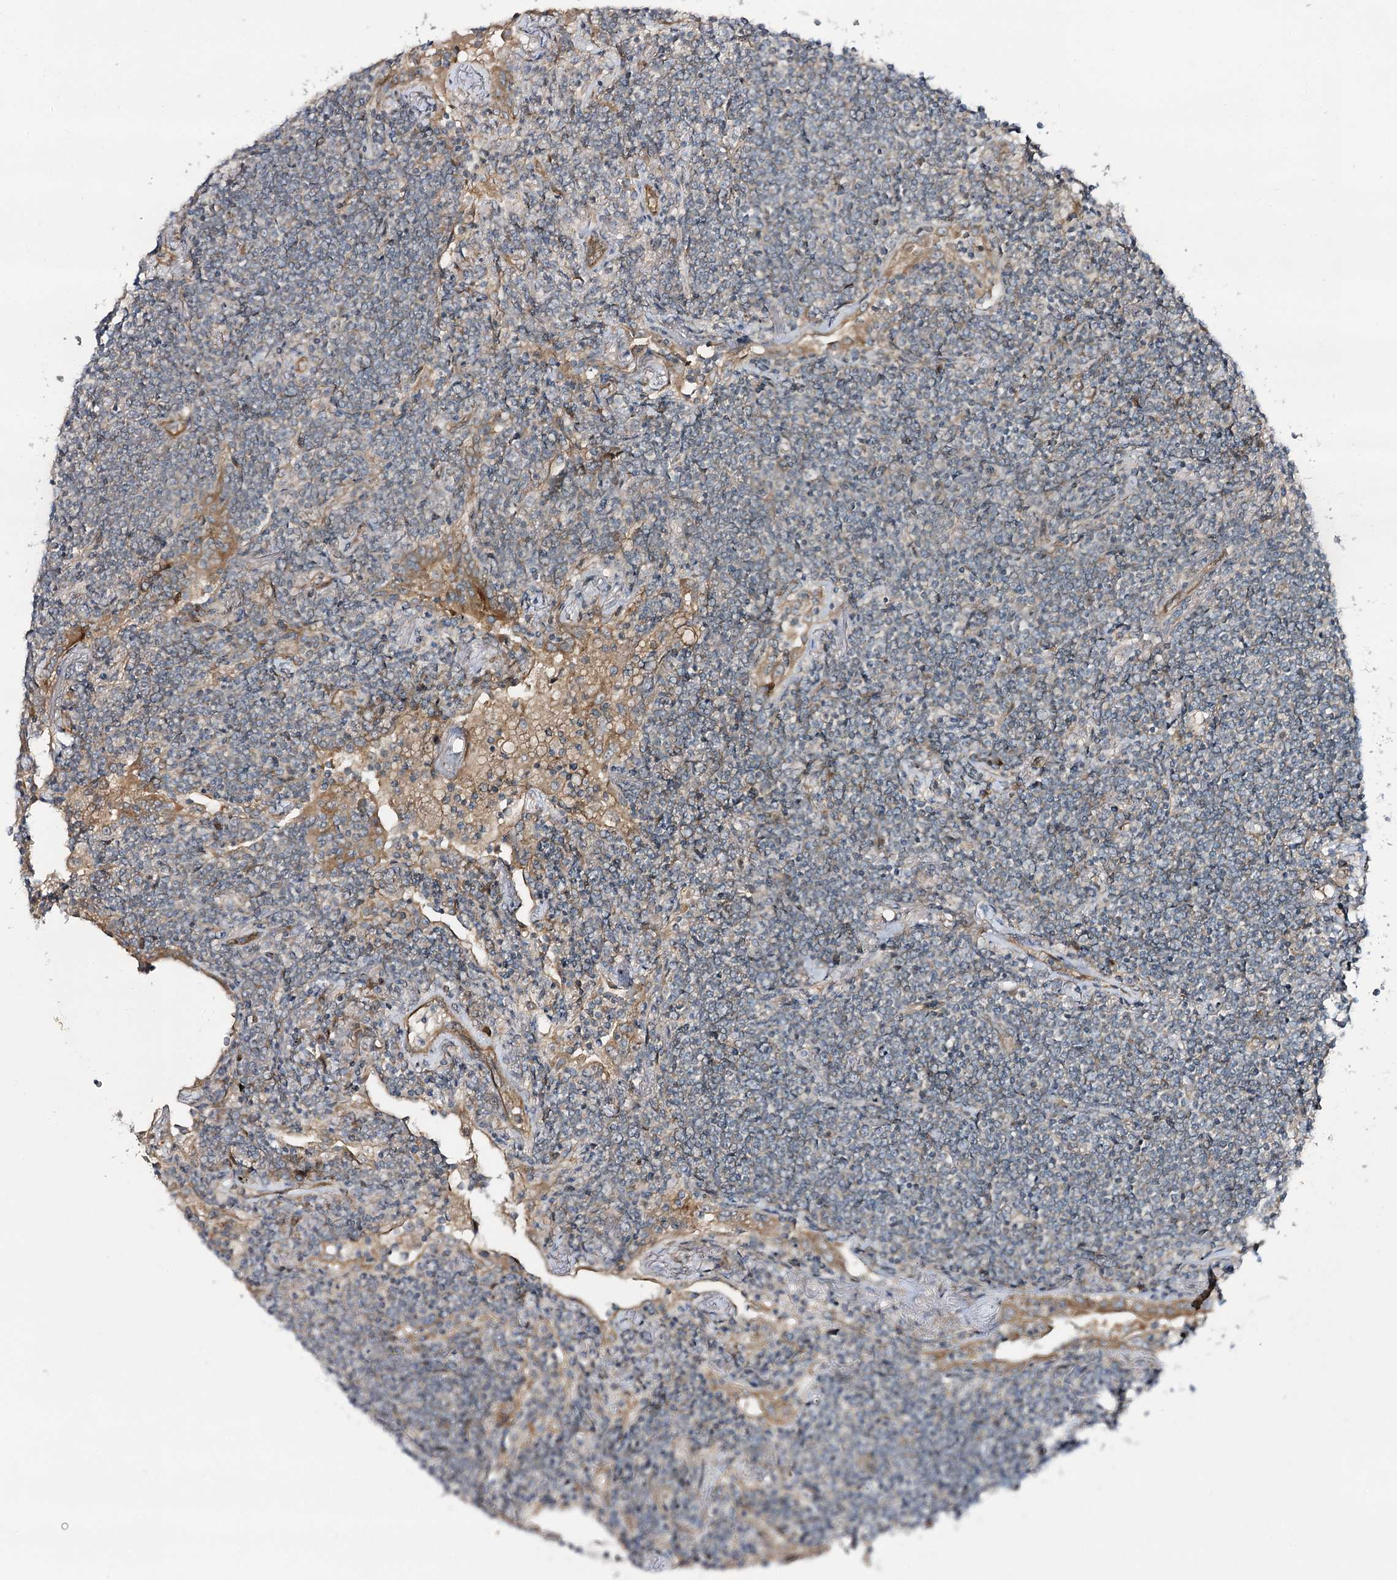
{"staining": {"intensity": "weak", "quantity": "<25%", "location": "cytoplasmic/membranous"}, "tissue": "lymphoma", "cell_type": "Tumor cells", "image_type": "cancer", "snomed": [{"axis": "morphology", "description": "Malignant lymphoma, non-Hodgkin's type, Low grade"}, {"axis": "topography", "description": "Lung"}], "caption": "A high-resolution micrograph shows immunohistochemistry staining of lymphoma, which exhibits no significant expression in tumor cells. The staining is performed using DAB brown chromogen with nuclei counter-stained in using hematoxylin.", "gene": "C11orf80", "patient": {"sex": "female", "age": 71}}